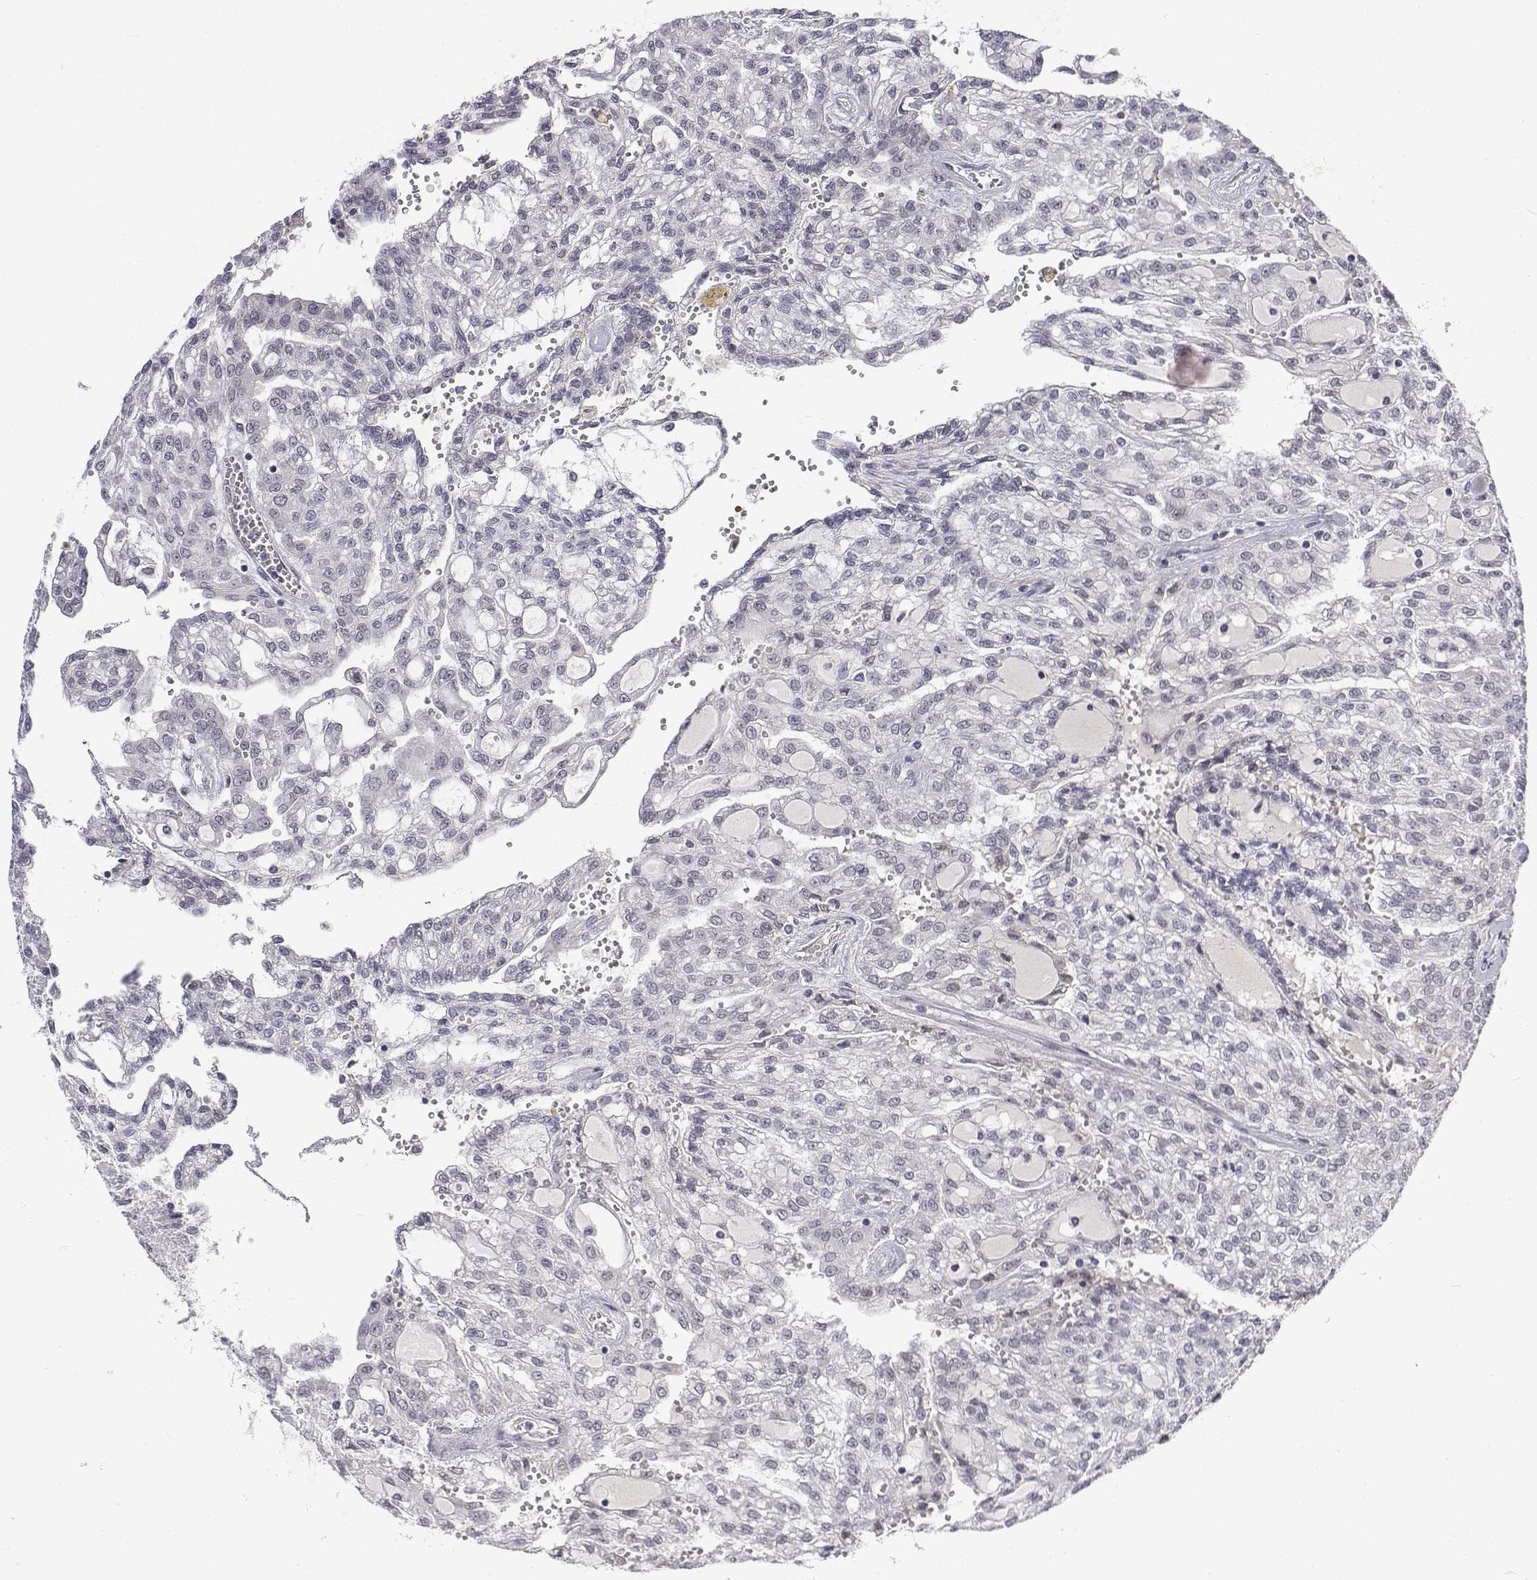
{"staining": {"intensity": "negative", "quantity": "none", "location": "none"}, "tissue": "renal cancer", "cell_type": "Tumor cells", "image_type": "cancer", "snomed": [{"axis": "morphology", "description": "Adenocarcinoma, NOS"}, {"axis": "topography", "description": "Kidney"}], "caption": "Immunohistochemical staining of human renal cancer (adenocarcinoma) reveals no significant staining in tumor cells.", "gene": "ATRX", "patient": {"sex": "male", "age": 63}}